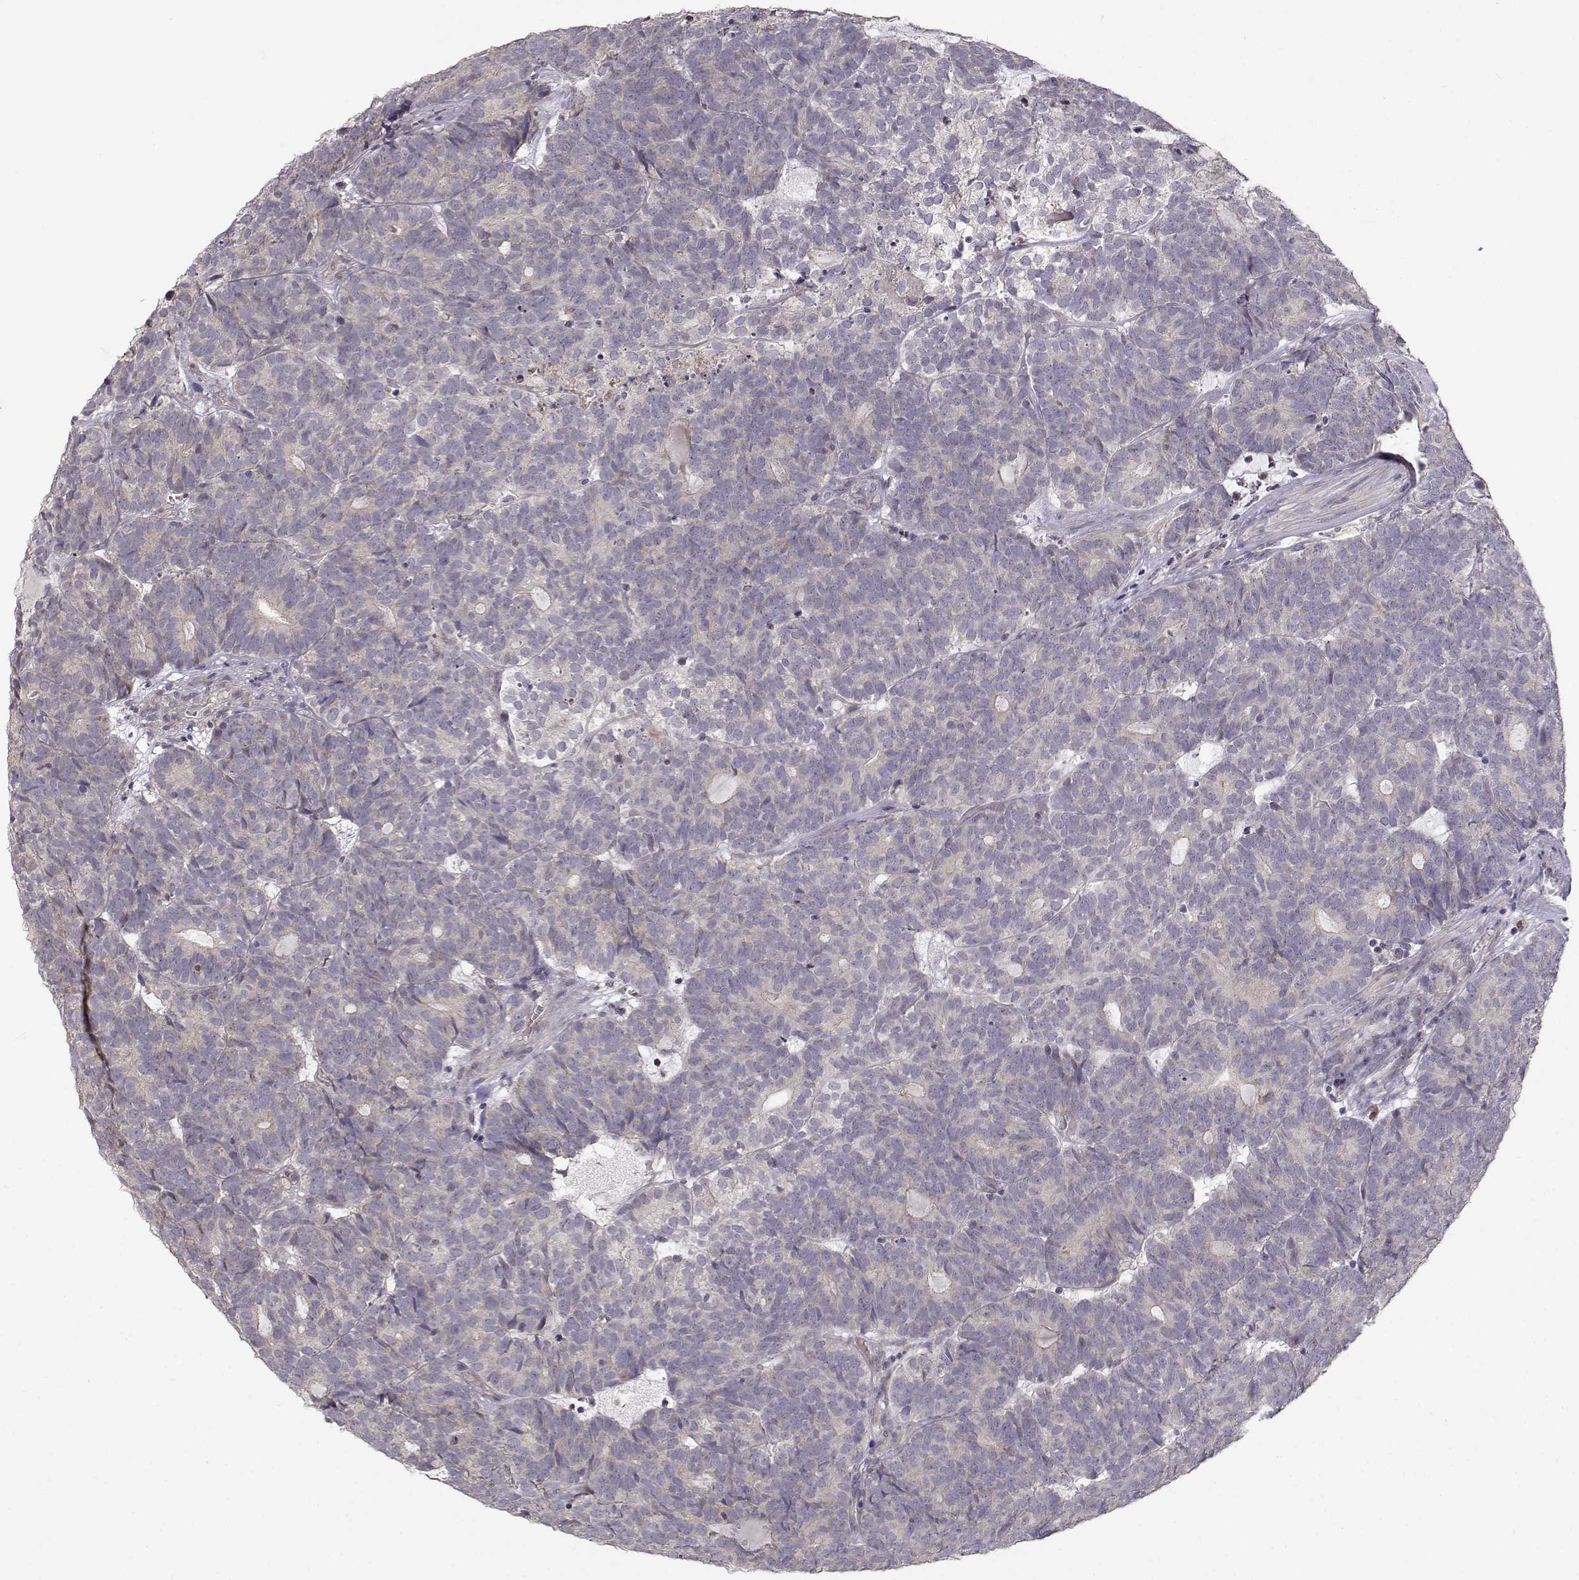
{"staining": {"intensity": "negative", "quantity": "none", "location": "none"}, "tissue": "head and neck cancer", "cell_type": "Tumor cells", "image_type": "cancer", "snomed": [{"axis": "morphology", "description": "Adenocarcinoma, NOS"}, {"axis": "topography", "description": "Head-Neck"}], "caption": "This is a image of immunohistochemistry staining of adenocarcinoma (head and neck), which shows no positivity in tumor cells.", "gene": "ENTPD8", "patient": {"sex": "female", "age": 81}}